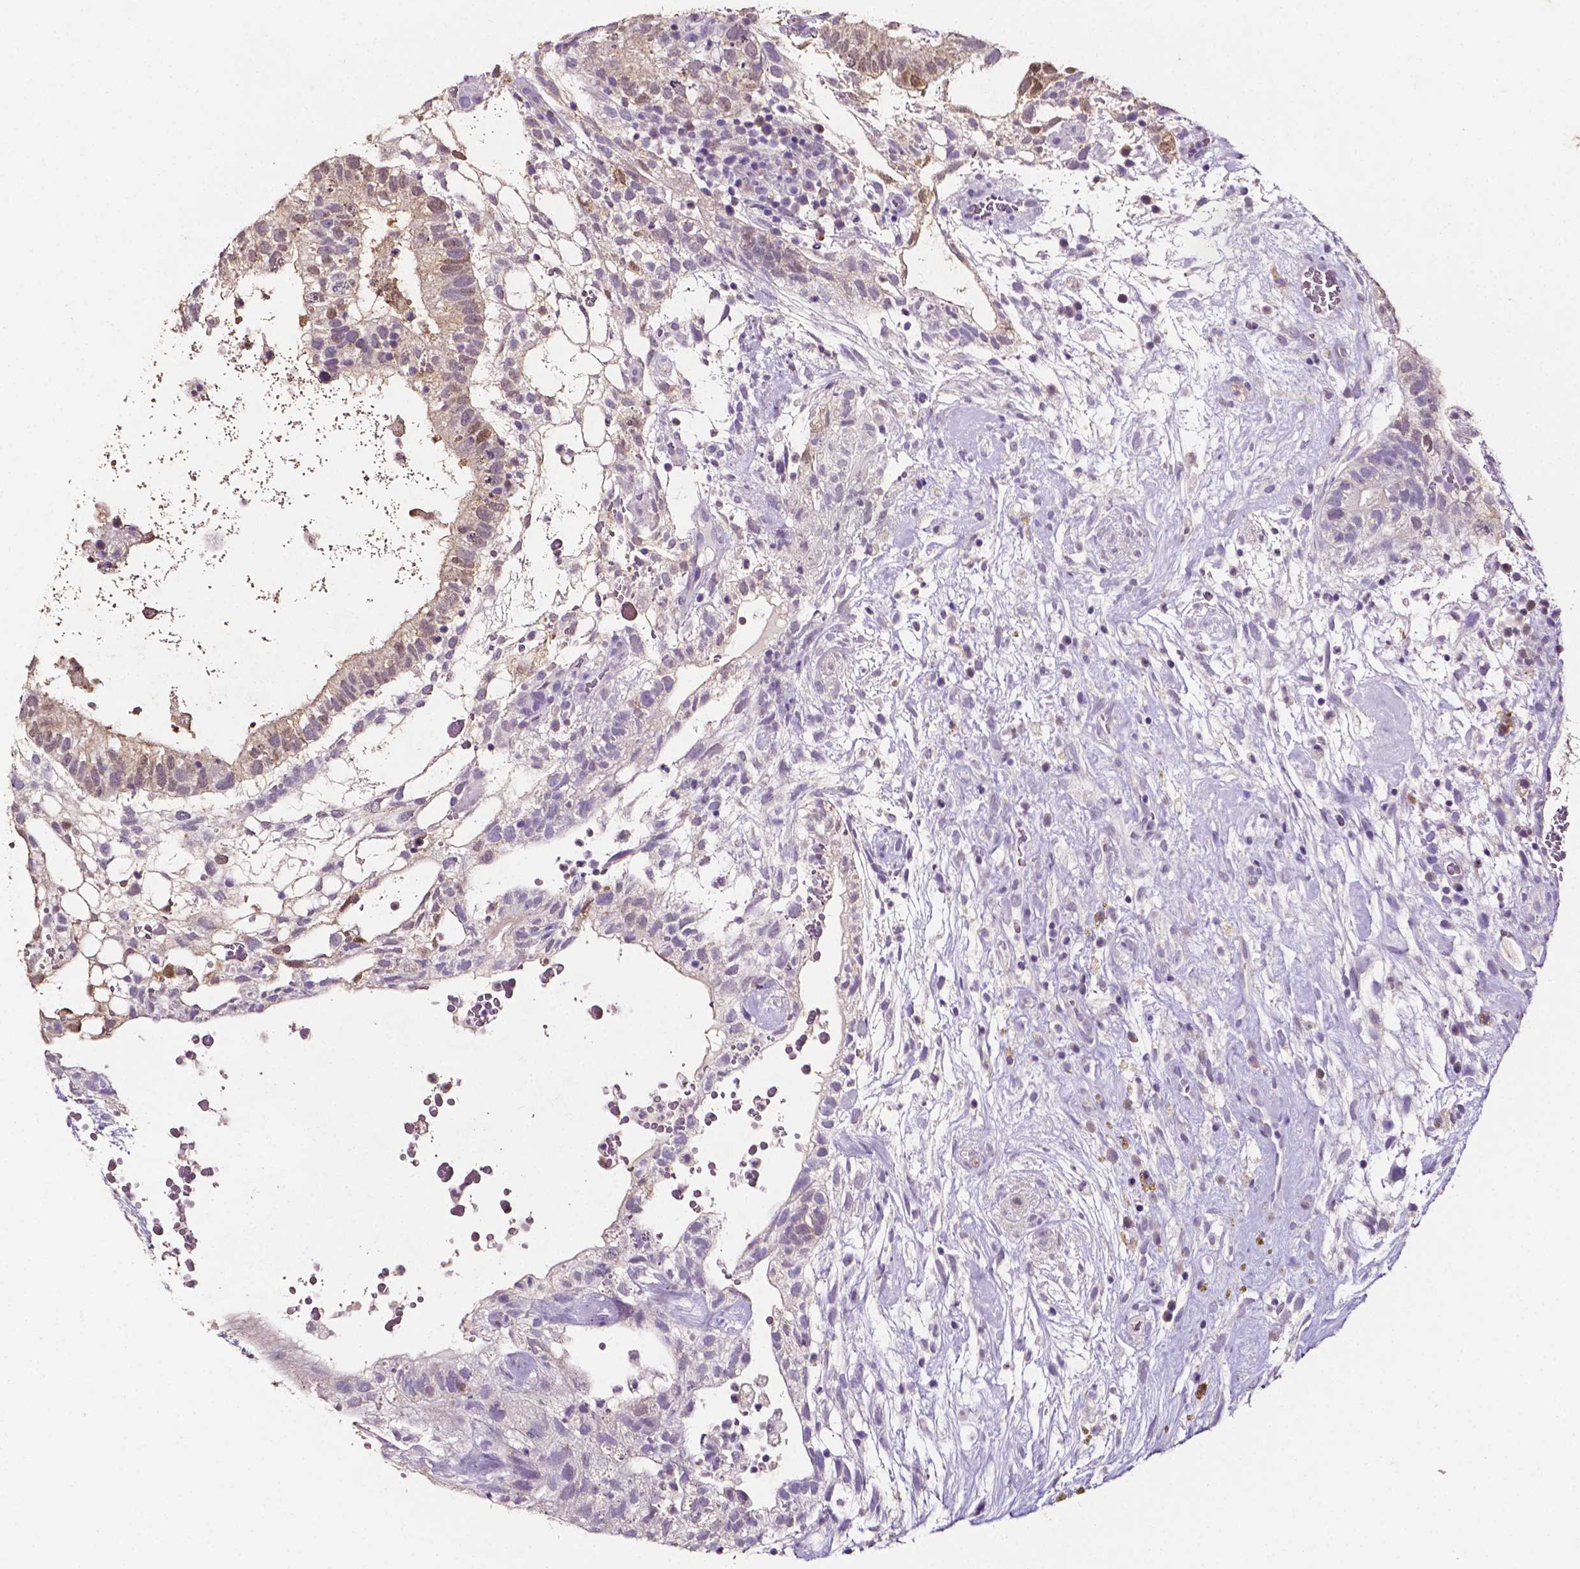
{"staining": {"intensity": "negative", "quantity": "none", "location": "none"}, "tissue": "testis cancer", "cell_type": "Tumor cells", "image_type": "cancer", "snomed": [{"axis": "morphology", "description": "Normal tissue, NOS"}, {"axis": "morphology", "description": "Carcinoma, Embryonal, NOS"}, {"axis": "topography", "description": "Testis"}], "caption": "There is no significant expression in tumor cells of testis cancer (embryonal carcinoma).", "gene": "PSAT1", "patient": {"sex": "male", "age": 32}}